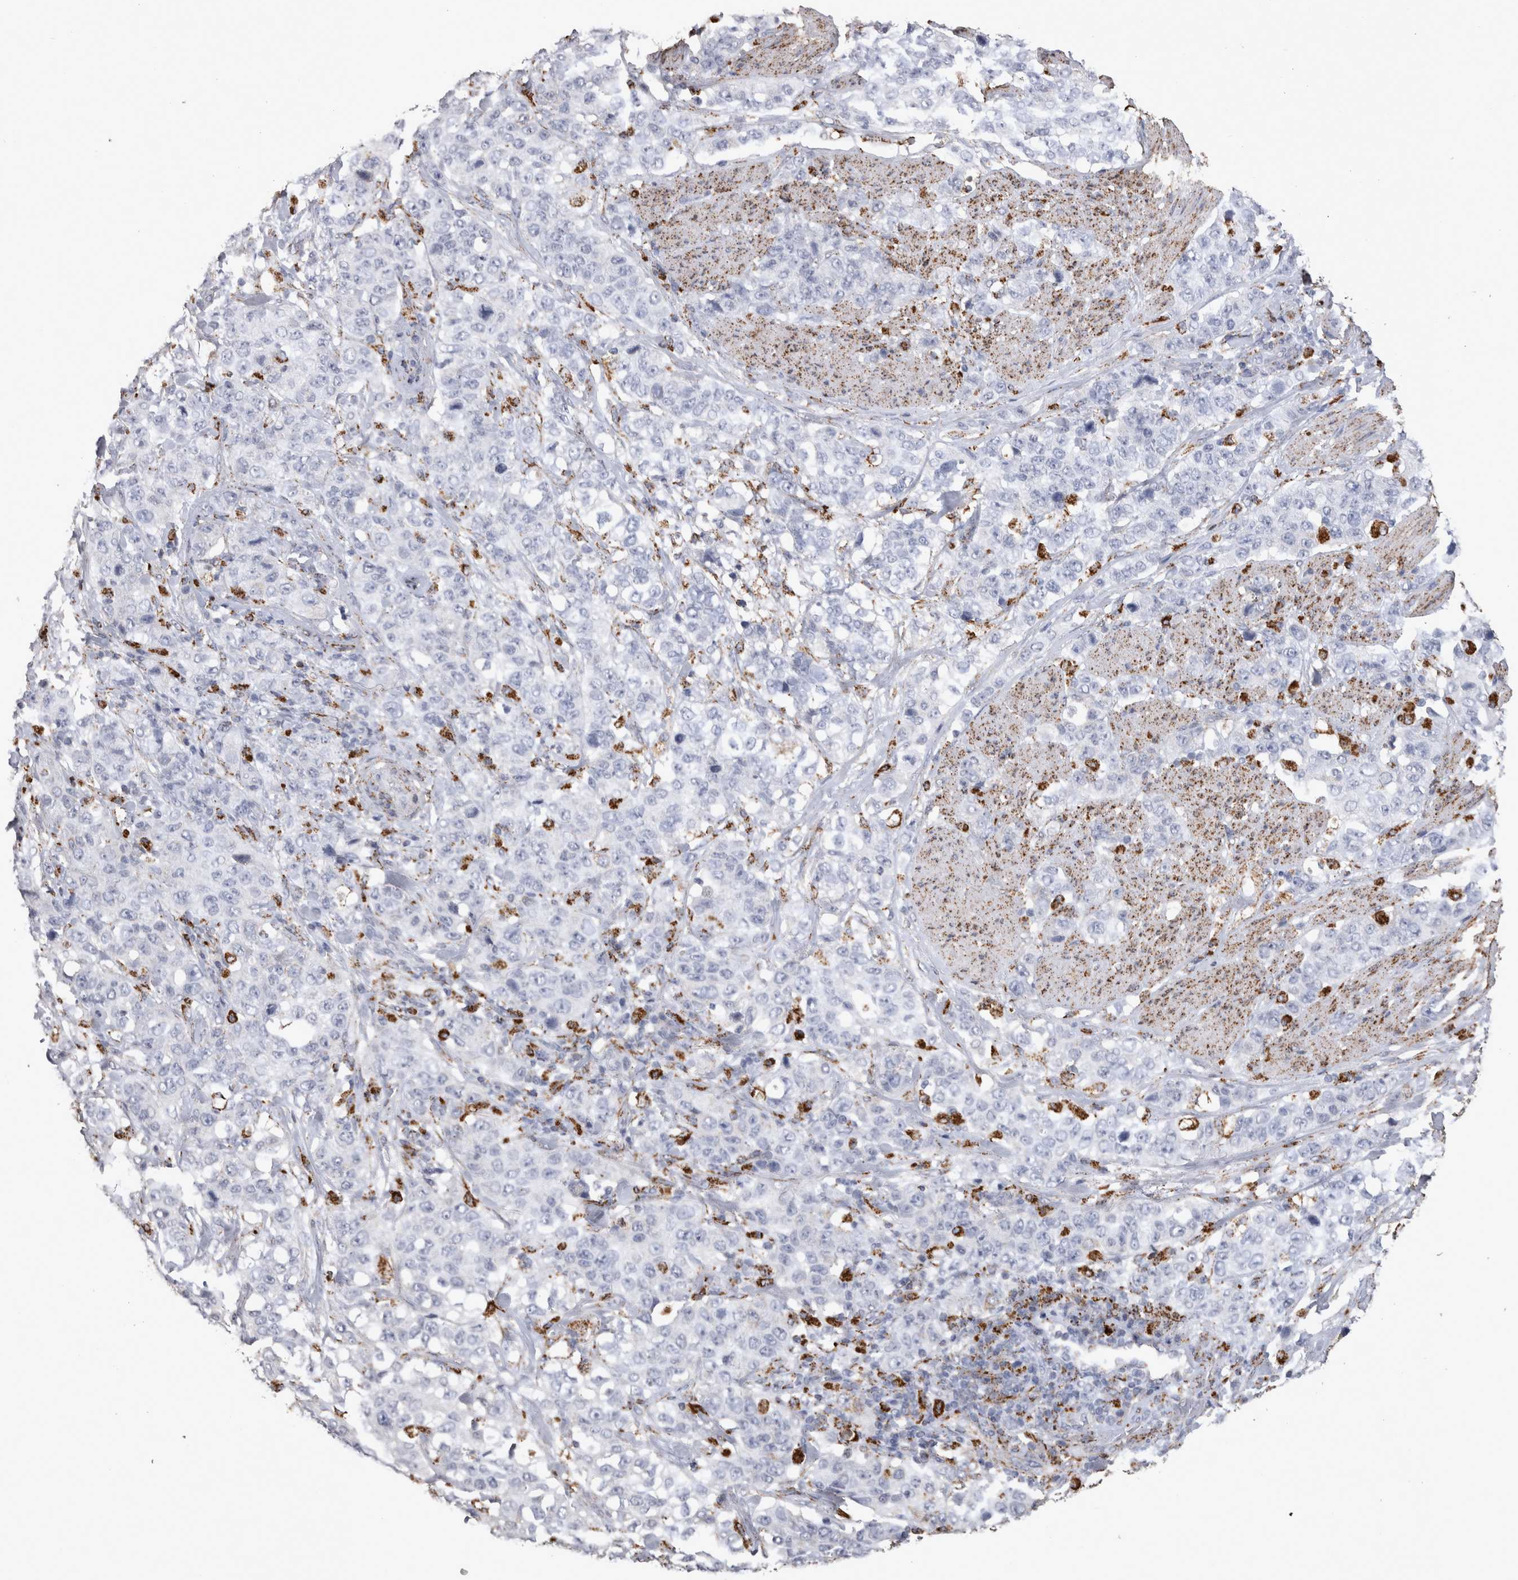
{"staining": {"intensity": "negative", "quantity": "none", "location": "none"}, "tissue": "stomach cancer", "cell_type": "Tumor cells", "image_type": "cancer", "snomed": [{"axis": "morphology", "description": "Adenocarcinoma, NOS"}, {"axis": "topography", "description": "Stomach"}], "caption": "An image of human stomach cancer is negative for staining in tumor cells.", "gene": "DKK3", "patient": {"sex": "male", "age": 48}}